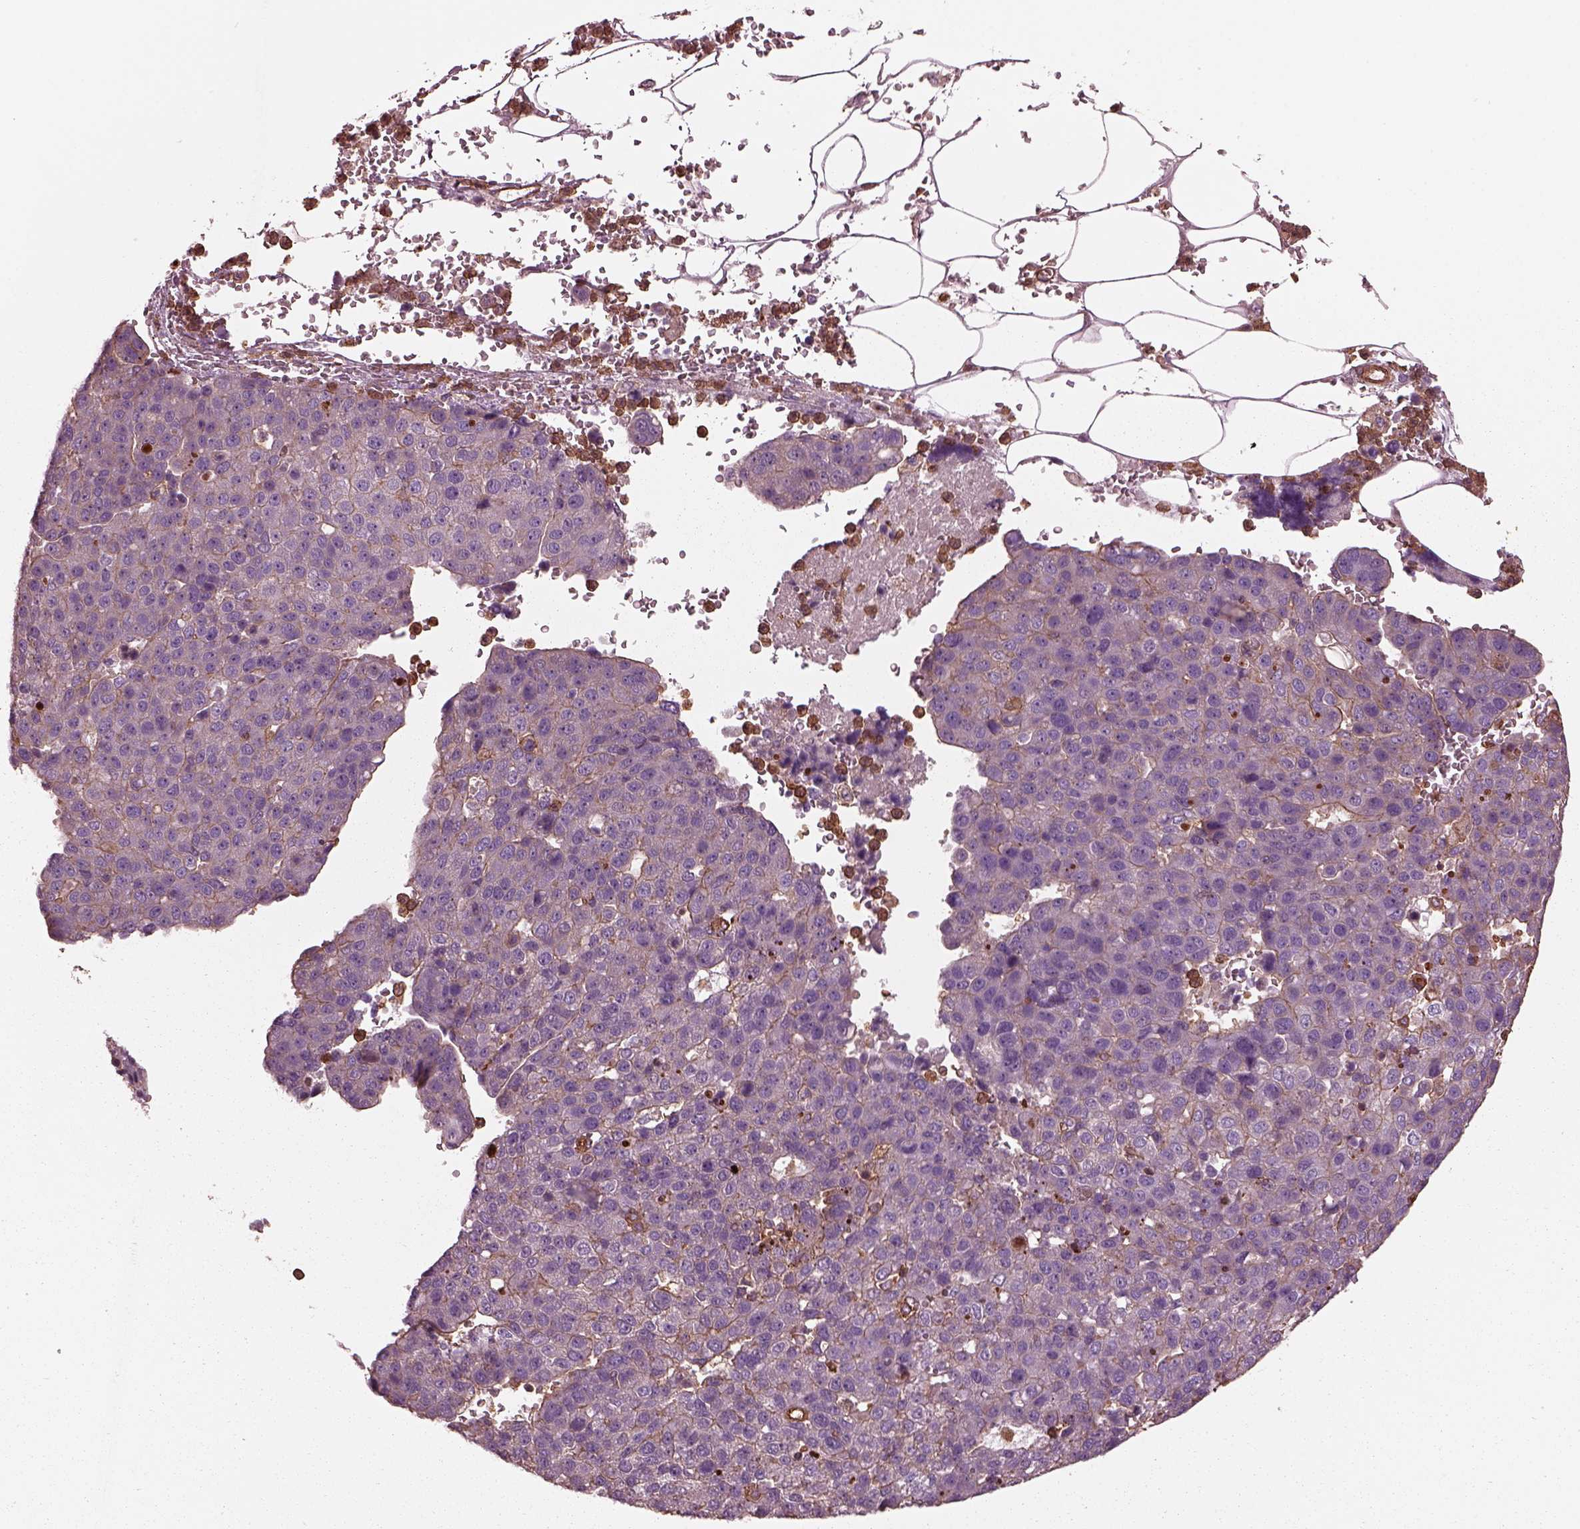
{"staining": {"intensity": "weak", "quantity": "25%-75%", "location": "cytoplasmic/membranous"}, "tissue": "pancreatic cancer", "cell_type": "Tumor cells", "image_type": "cancer", "snomed": [{"axis": "morphology", "description": "Adenocarcinoma, NOS"}, {"axis": "topography", "description": "Pancreas"}], "caption": "Pancreatic cancer tissue reveals weak cytoplasmic/membranous staining in approximately 25%-75% of tumor cells, visualized by immunohistochemistry.", "gene": "MYL6", "patient": {"sex": "female", "age": 61}}